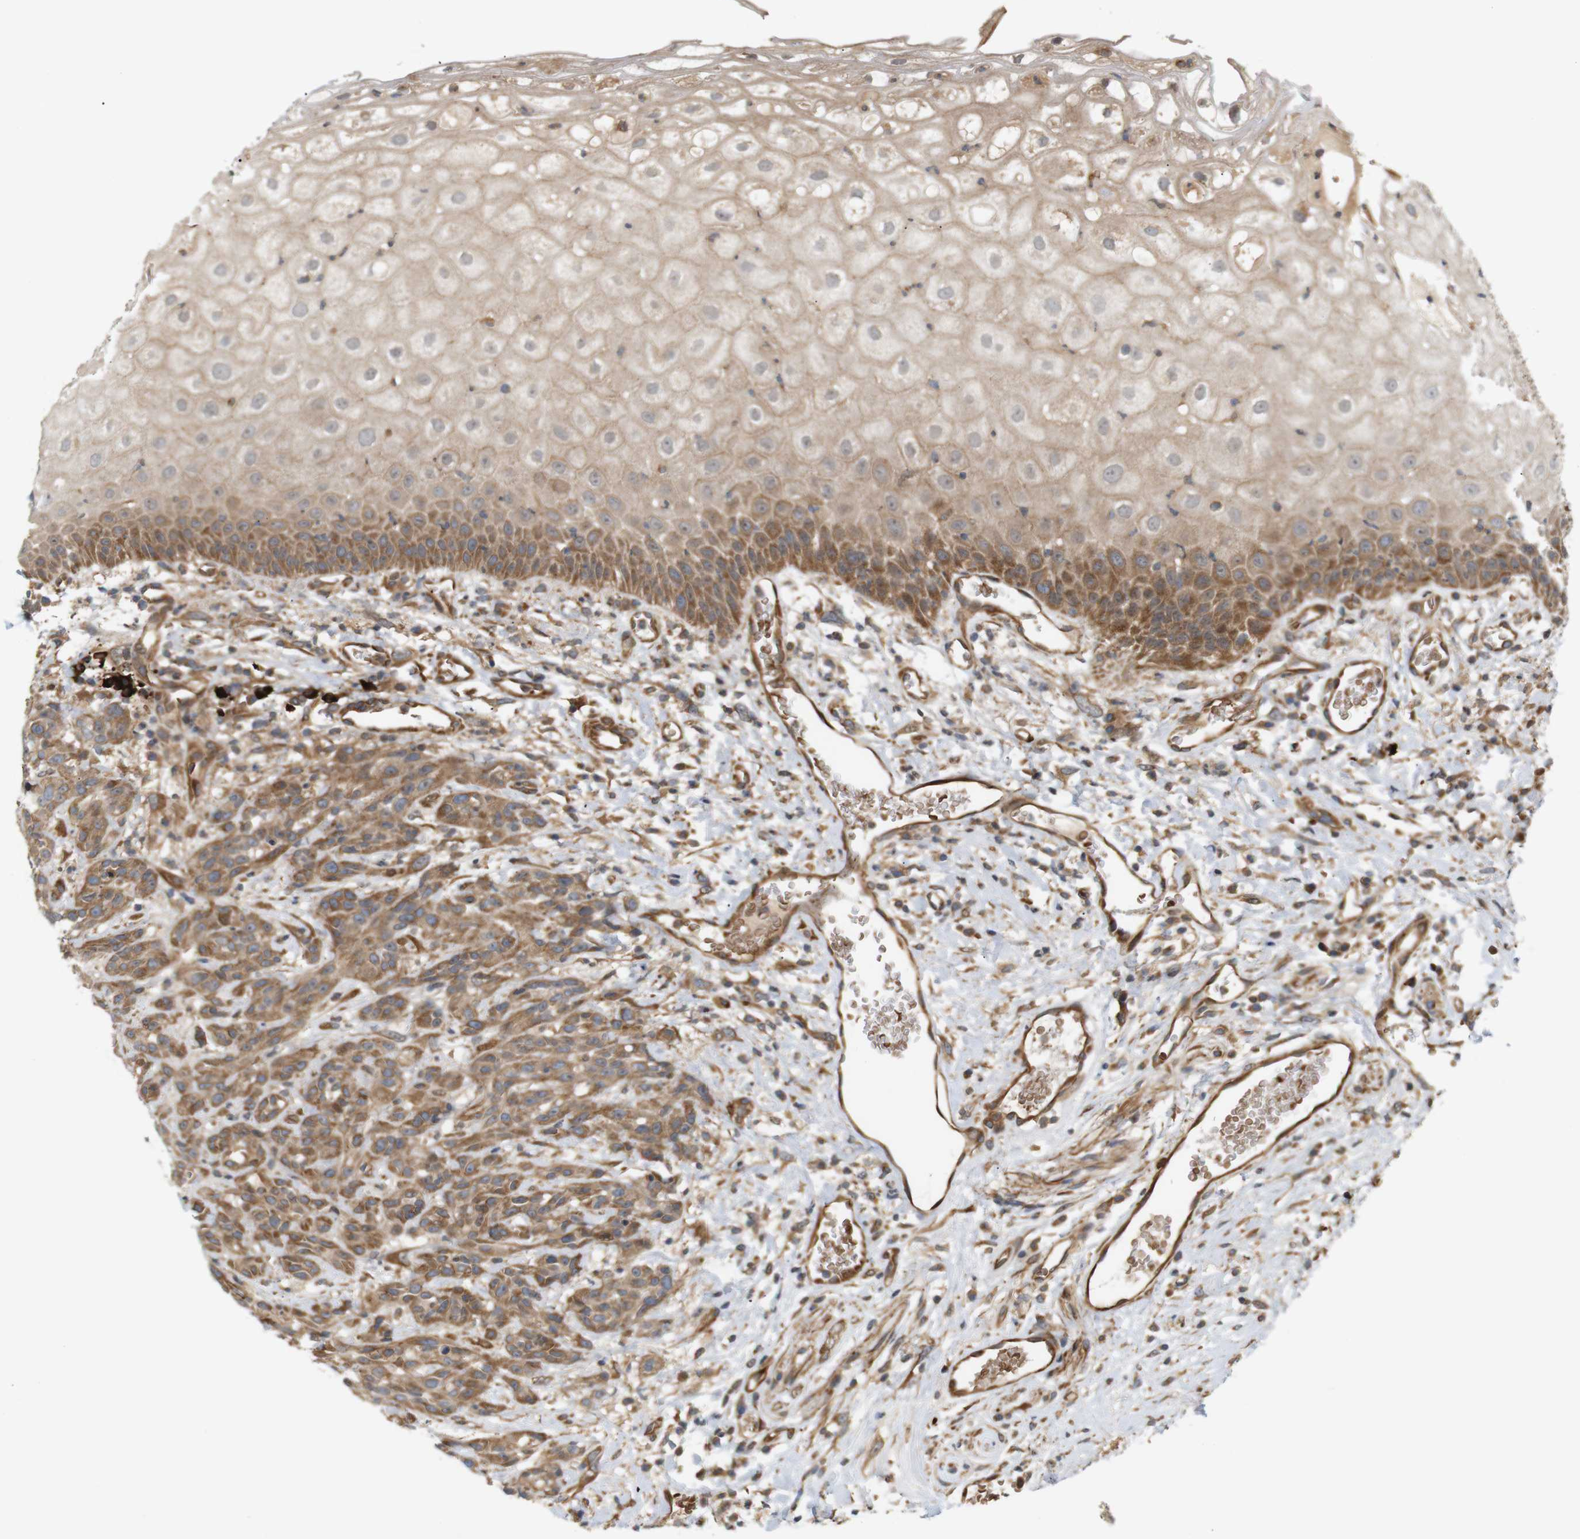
{"staining": {"intensity": "moderate", "quantity": ">75%", "location": "cytoplasmic/membranous"}, "tissue": "head and neck cancer", "cell_type": "Tumor cells", "image_type": "cancer", "snomed": [{"axis": "morphology", "description": "Normal tissue, NOS"}, {"axis": "morphology", "description": "Squamous cell carcinoma, NOS"}, {"axis": "topography", "description": "Cartilage tissue"}, {"axis": "topography", "description": "Head-Neck"}], "caption": "IHC (DAB) staining of human head and neck cancer displays moderate cytoplasmic/membranous protein expression in approximately >75% of tumor cells. The staining is performed using DAB (3,3'-diaminobenzidine) brown chromogen to label protein expression. The nuclei are counter-stained blue using hematoxylin.", "gene": "RPTOR", "patient": {"sex": "male", "age": 62}}